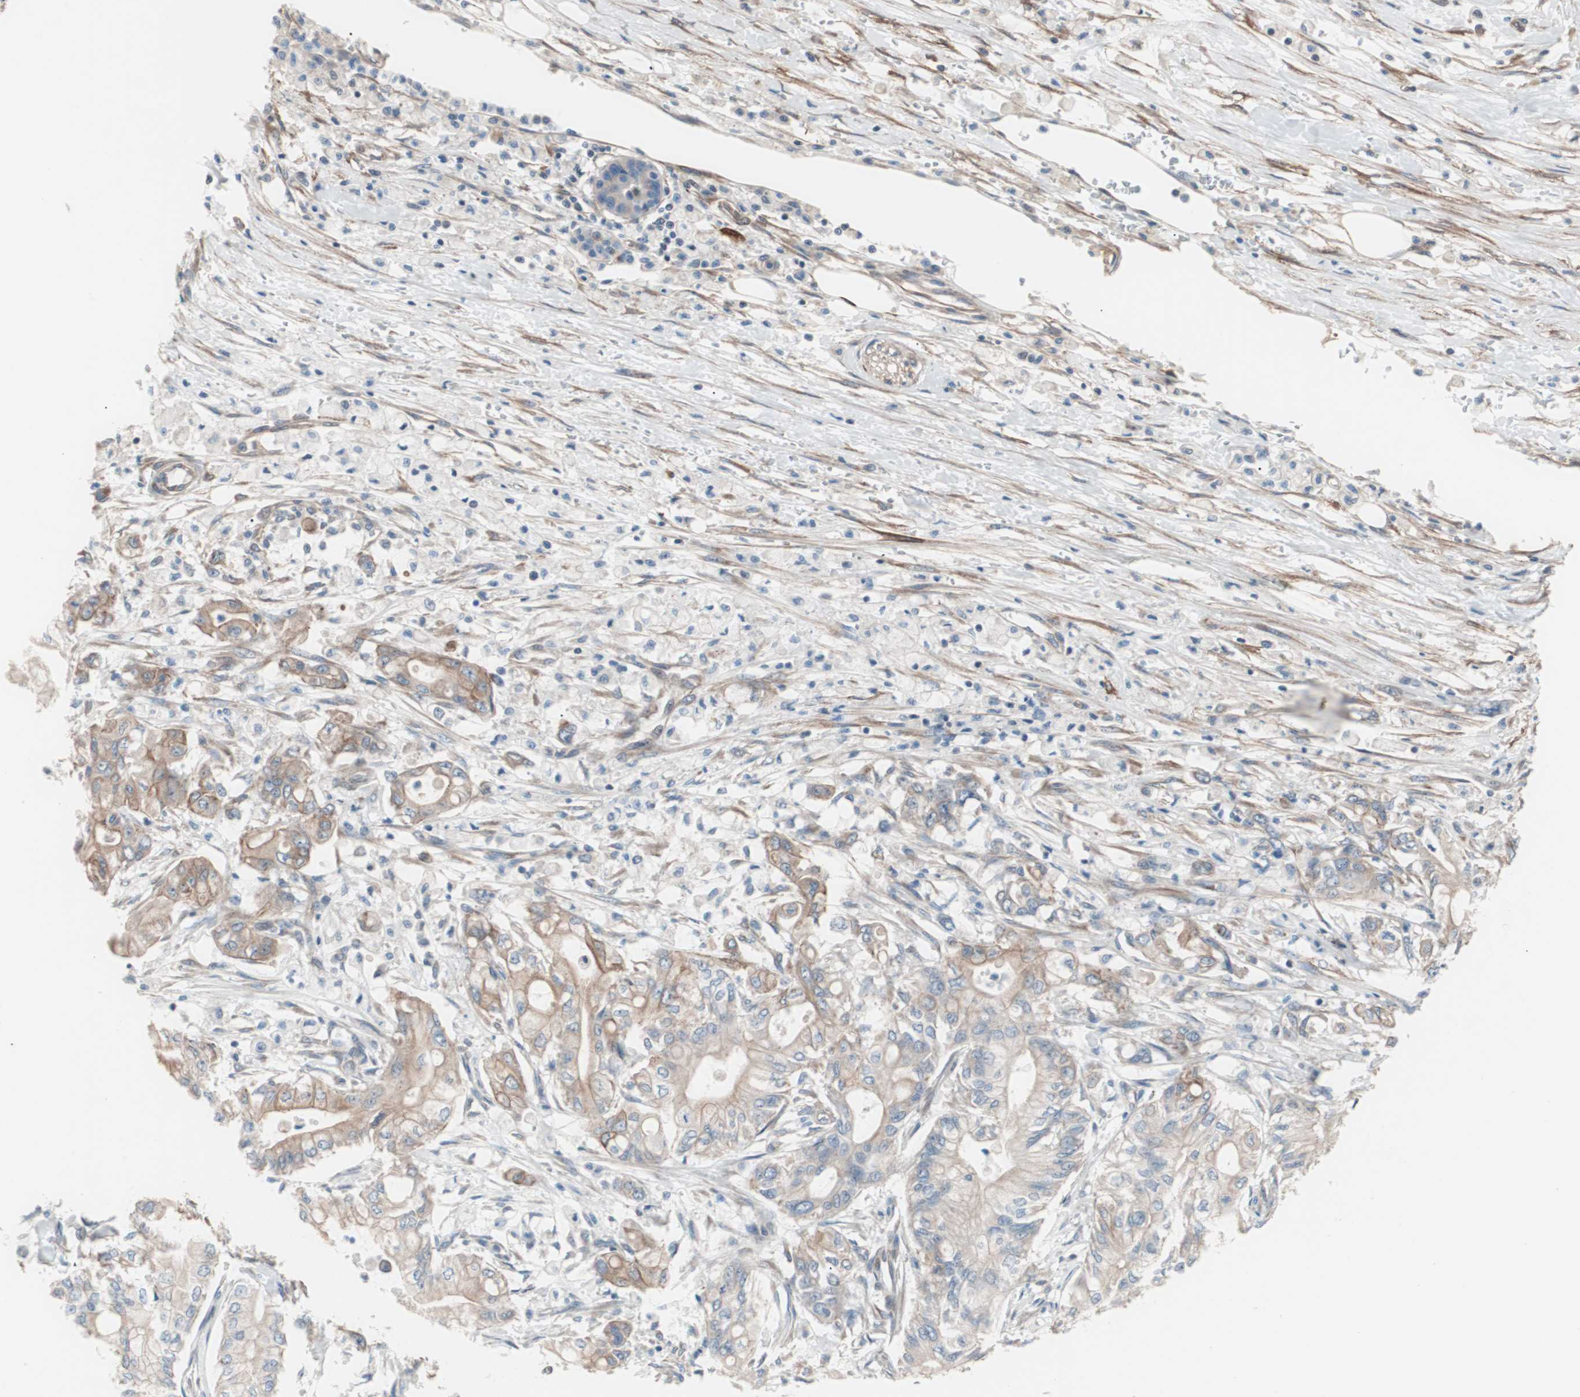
{"staining": {"intensity": "weak", "quantity": "25%-75%", "location": "cytoplasmic/membranous"}, "tissue": "pancreatic cancer", "cell_type": "Tumor cells", "image_type": "cancer", "snomed": [{"axis": "morphology", "description": "Adenocarcinoma, NOS"}, {"axis": "topography", "description": "Pancreas"}], "caption": "Pancreatic cancer was stained to show a protein in brown. There is low levels of weak cytoplasmic/membranous staining in approximately 25%-75% of tumor cells. The staining was performed using DAB to visualize the protein expression in brown, while the nuclei were stained in blue with hematoxylin (Magnification: 20x).", "gene": "SMG1", "patient": {"sex": "male", "age": 70}}